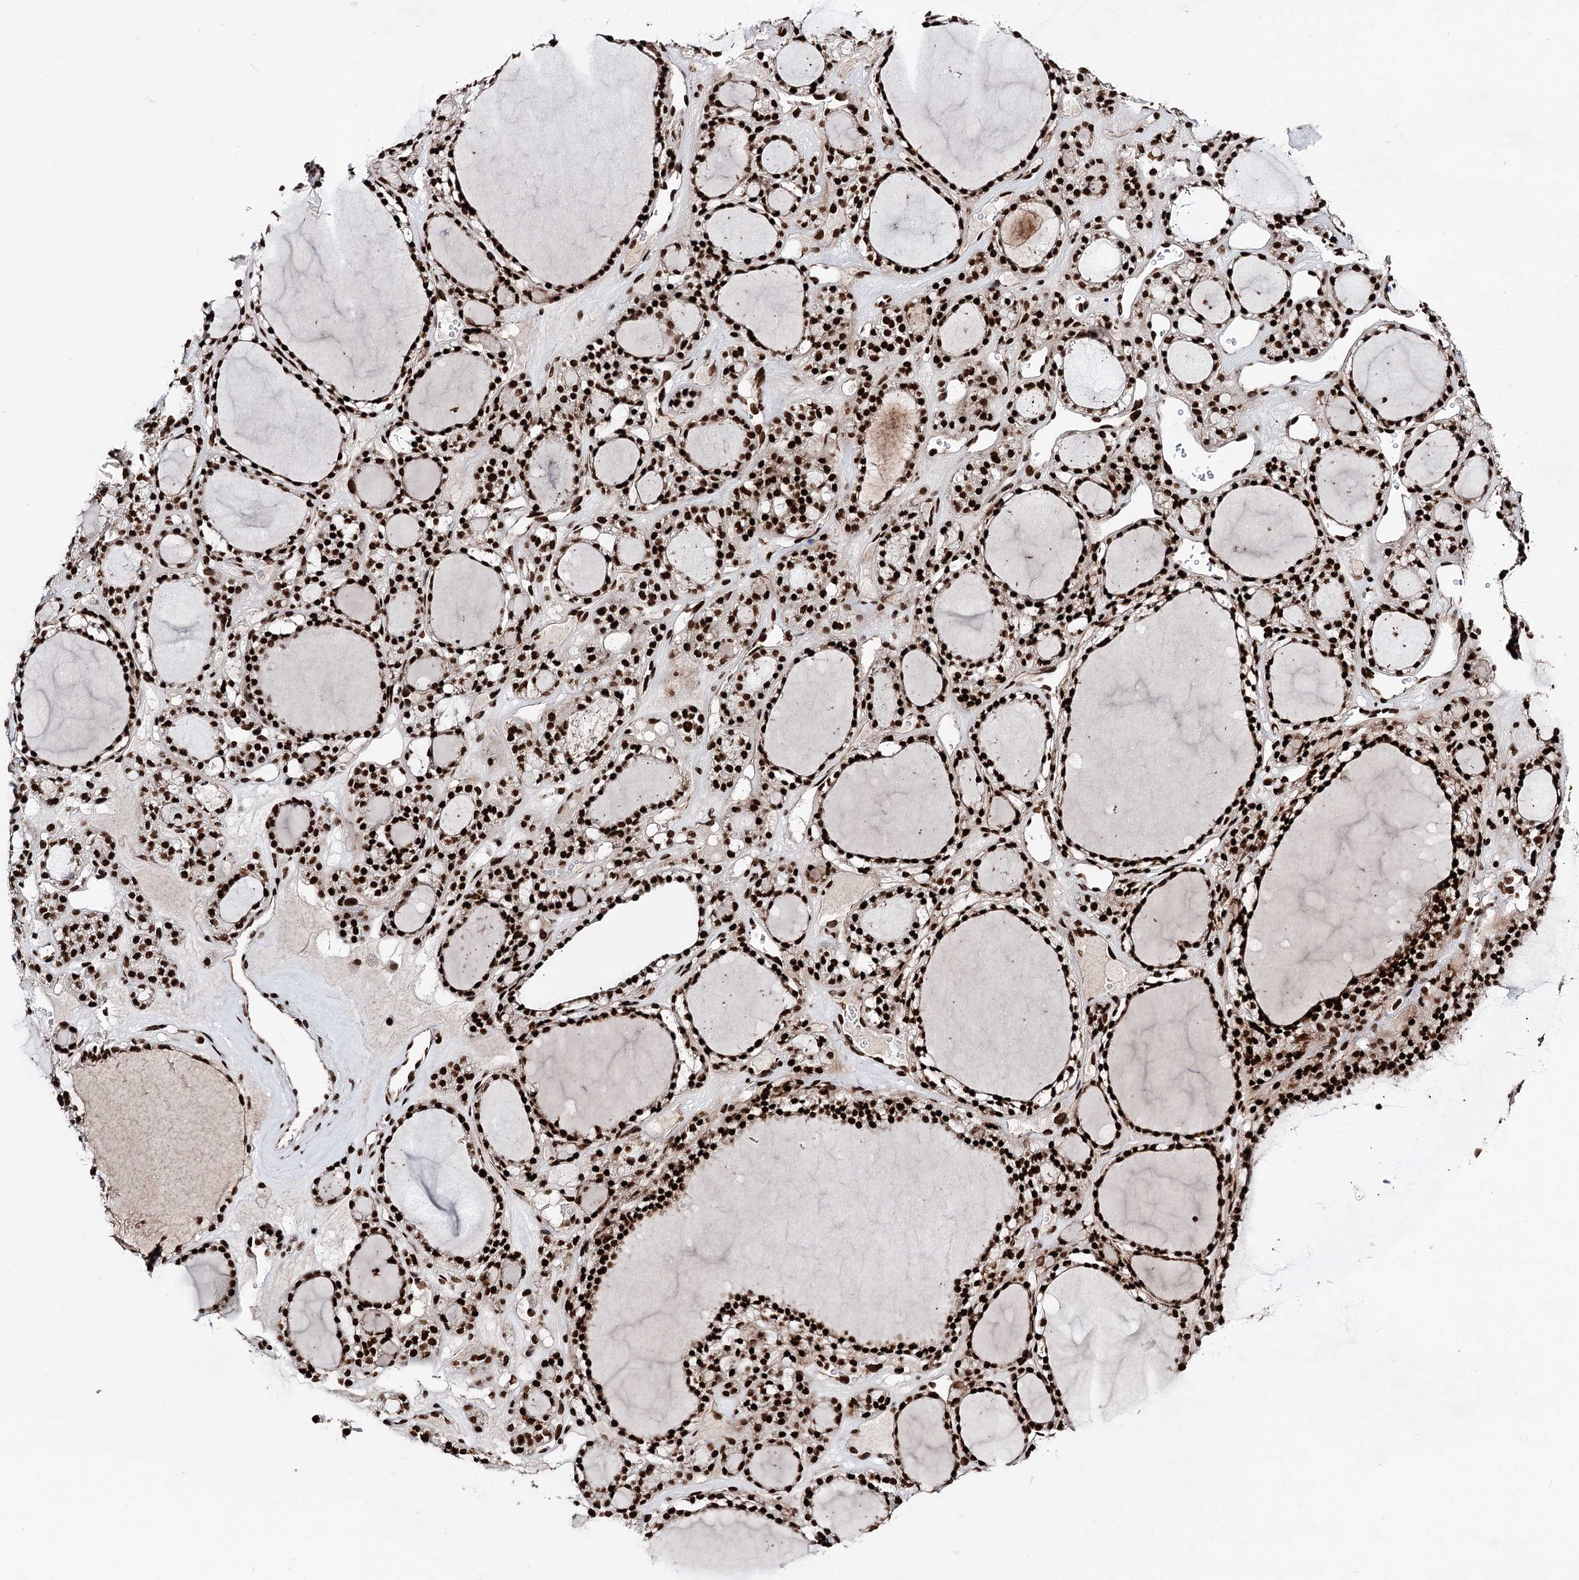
{"staining": {"intensity": "strong", "quantity": ">75%", "location": "nuclear"}, "tissue": "thyroid gland", "cell_type": "Glandular cells", "image_type": "normal", "snomed": [{"axis": "morphology", "description": "Normal tissue, NOS"}, {"axis": "topography", "description": "Thyroid gland"}], "caption": "Glandular cells demonstrate strong nuclear expression in about >75% of cells in benign thyroid gland.", "gene": "MATR3", "patient": {"sex": "female", "age": 28}}